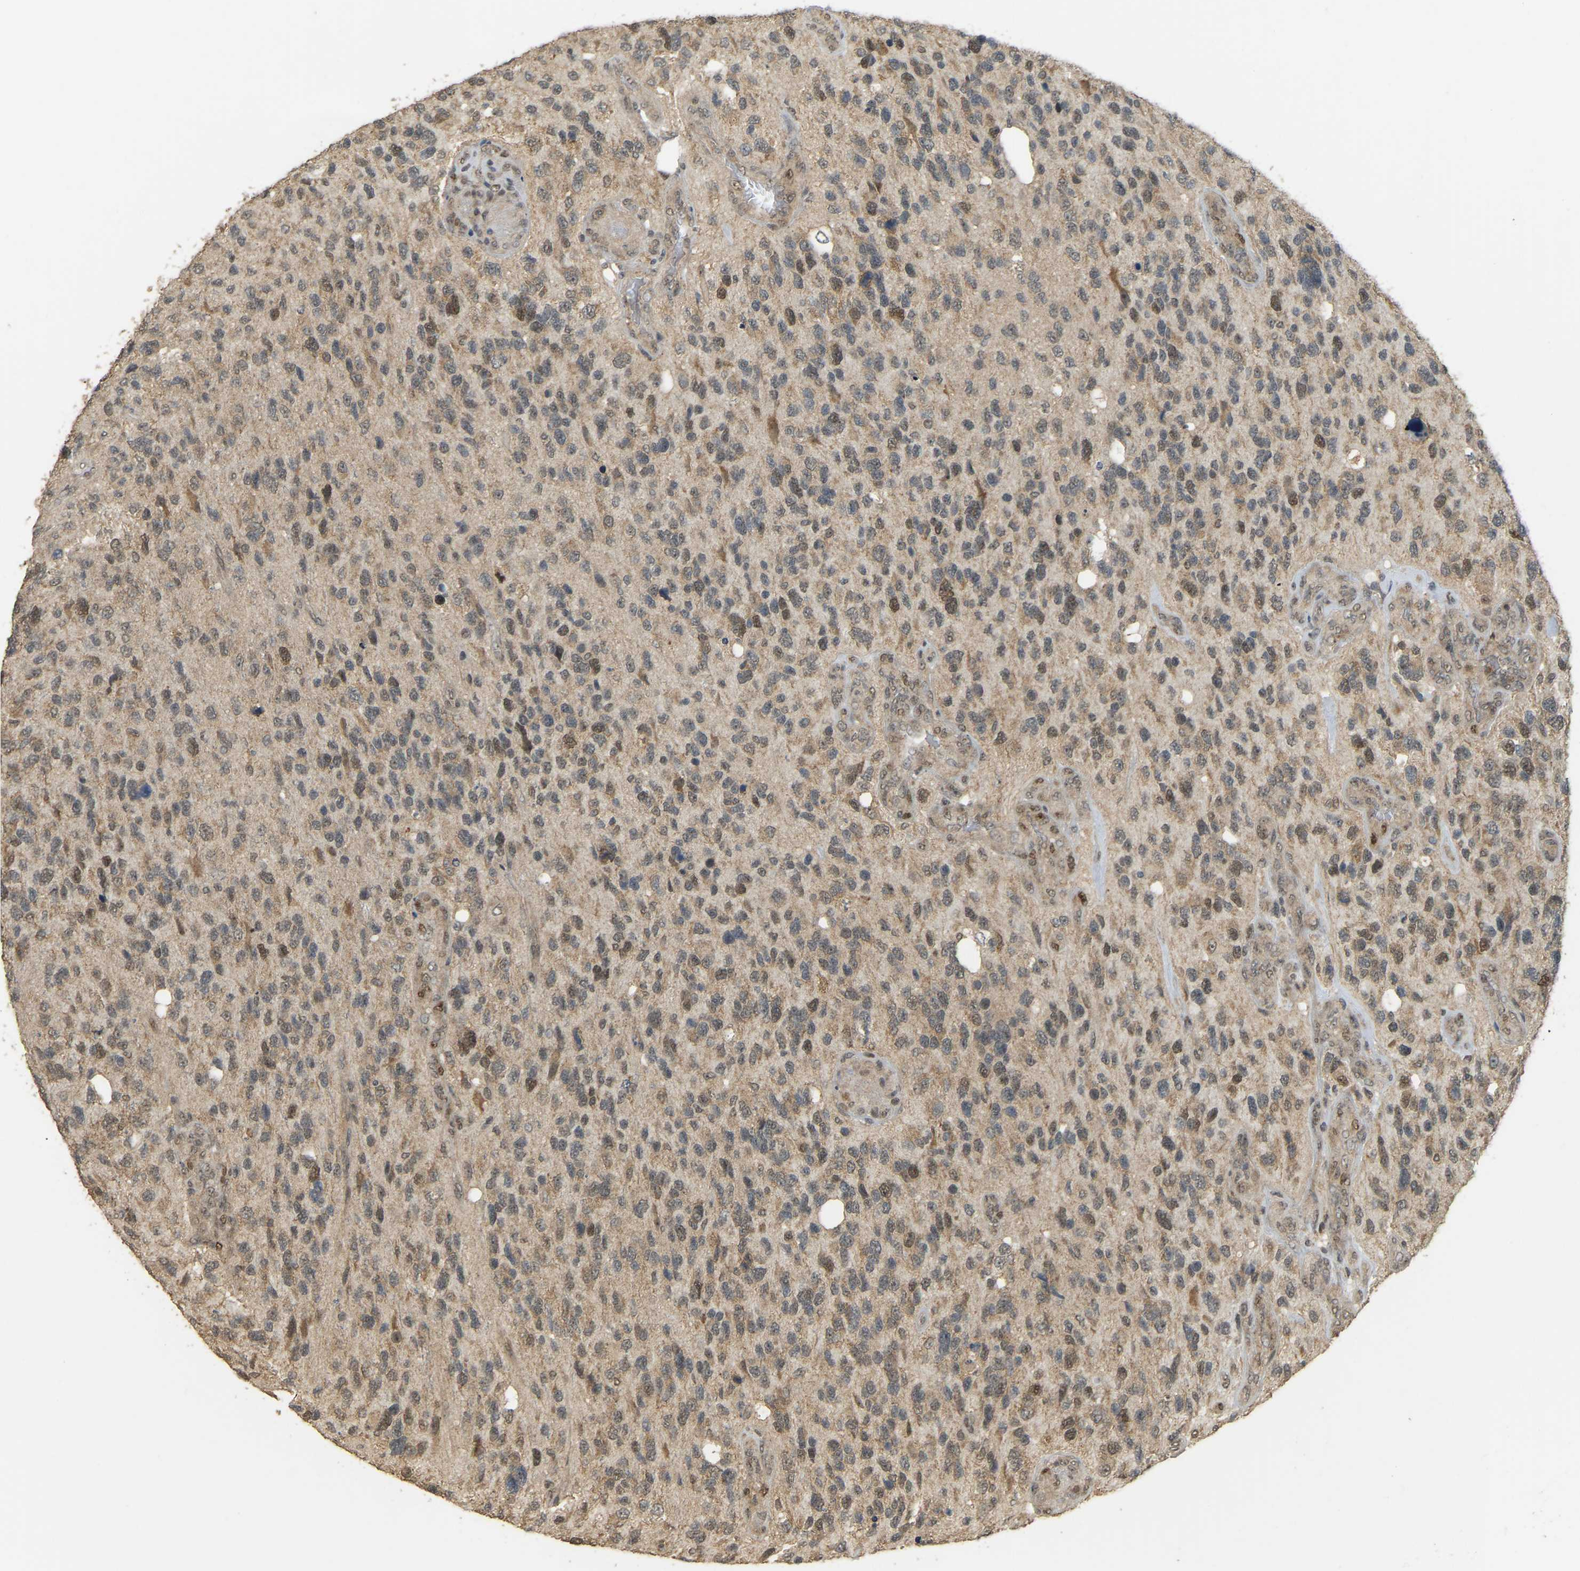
{"staining": {"intensity": "moderate", "quantity": ">75%", "location": "nuclear"}, "tissue": "glioma", "cell_type": "Tumor cells", "image_type": "cancer", "snomed": [{"axis": "morphology", "description": "Glioma, malignant, High grade"}, {"axis": "topography", "description": "Brain"}], "caption": "Malignant glioma (high-grade) was stained to show a protein in brown. There is medium levels of moderate nuclear positivity in about >75% of tumor cells. The staining was performed using DAB, with brown indicating positive protein expression. Nuclei are stained blue with hematoxylin.", "gene": "BRF2", "patient": {"sex": "female", "age": 58}}